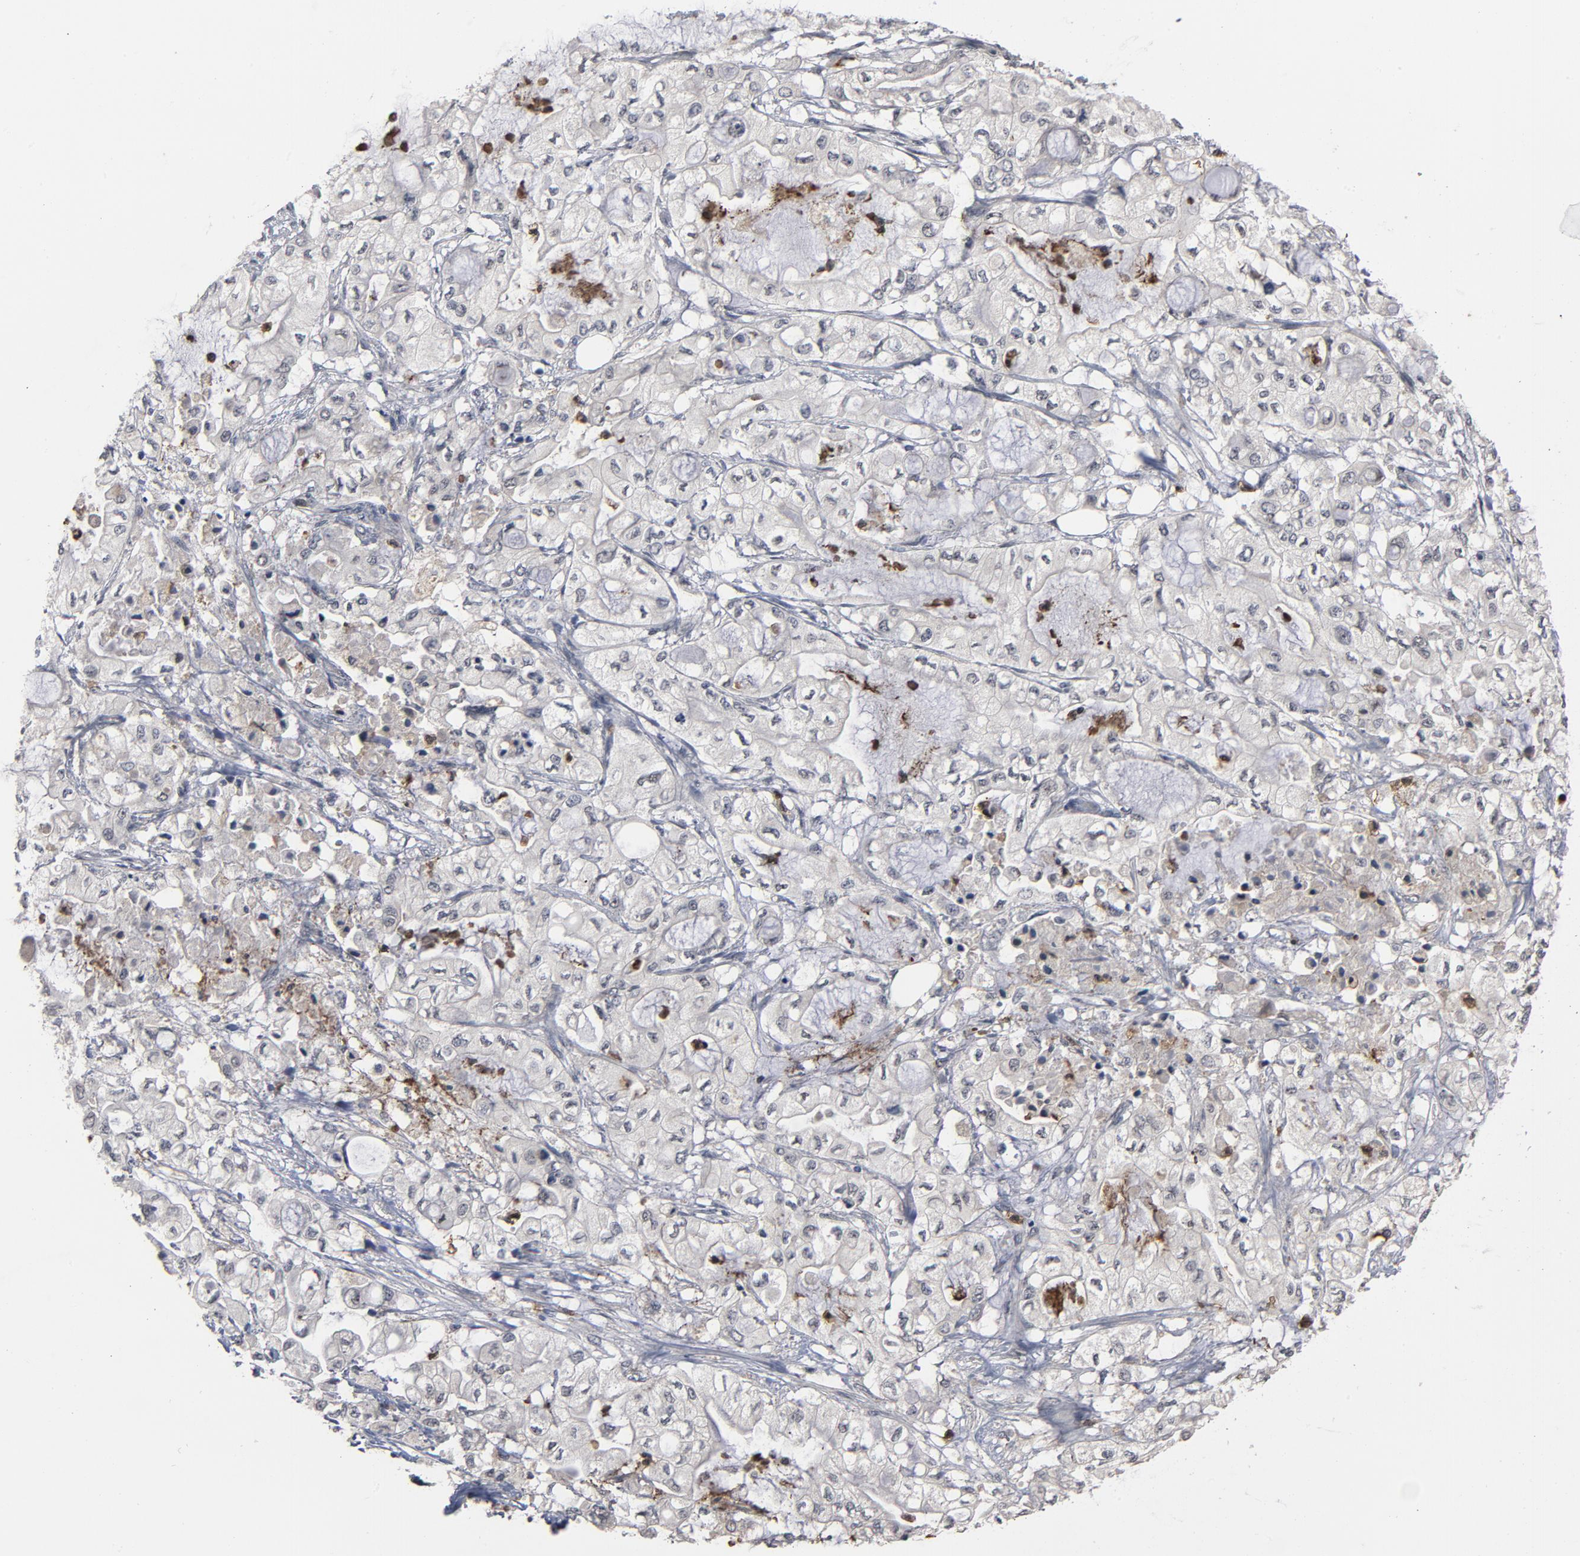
{"staining": {"intensity": "negative", "quantity": "none", "location": "none"}, "tissue": "pancreatic cancer", "cell_type": "Tumor cells", "image_type": "cancer", "snomed": [{"axis": "morphology", "description": "Adenocarcinoma, NOS"}, {"axis": "topography", "description": "Pancreas"}], "caption": "Immunohistochemistry (IHC) image of neoplastic tissue: adenocarcinoma (pancreatic) stained with DAB demonstrates no significant protein staining in tumor cells.", "gene": "RTL5", "patient": {"sex": "male", "age": 79}}